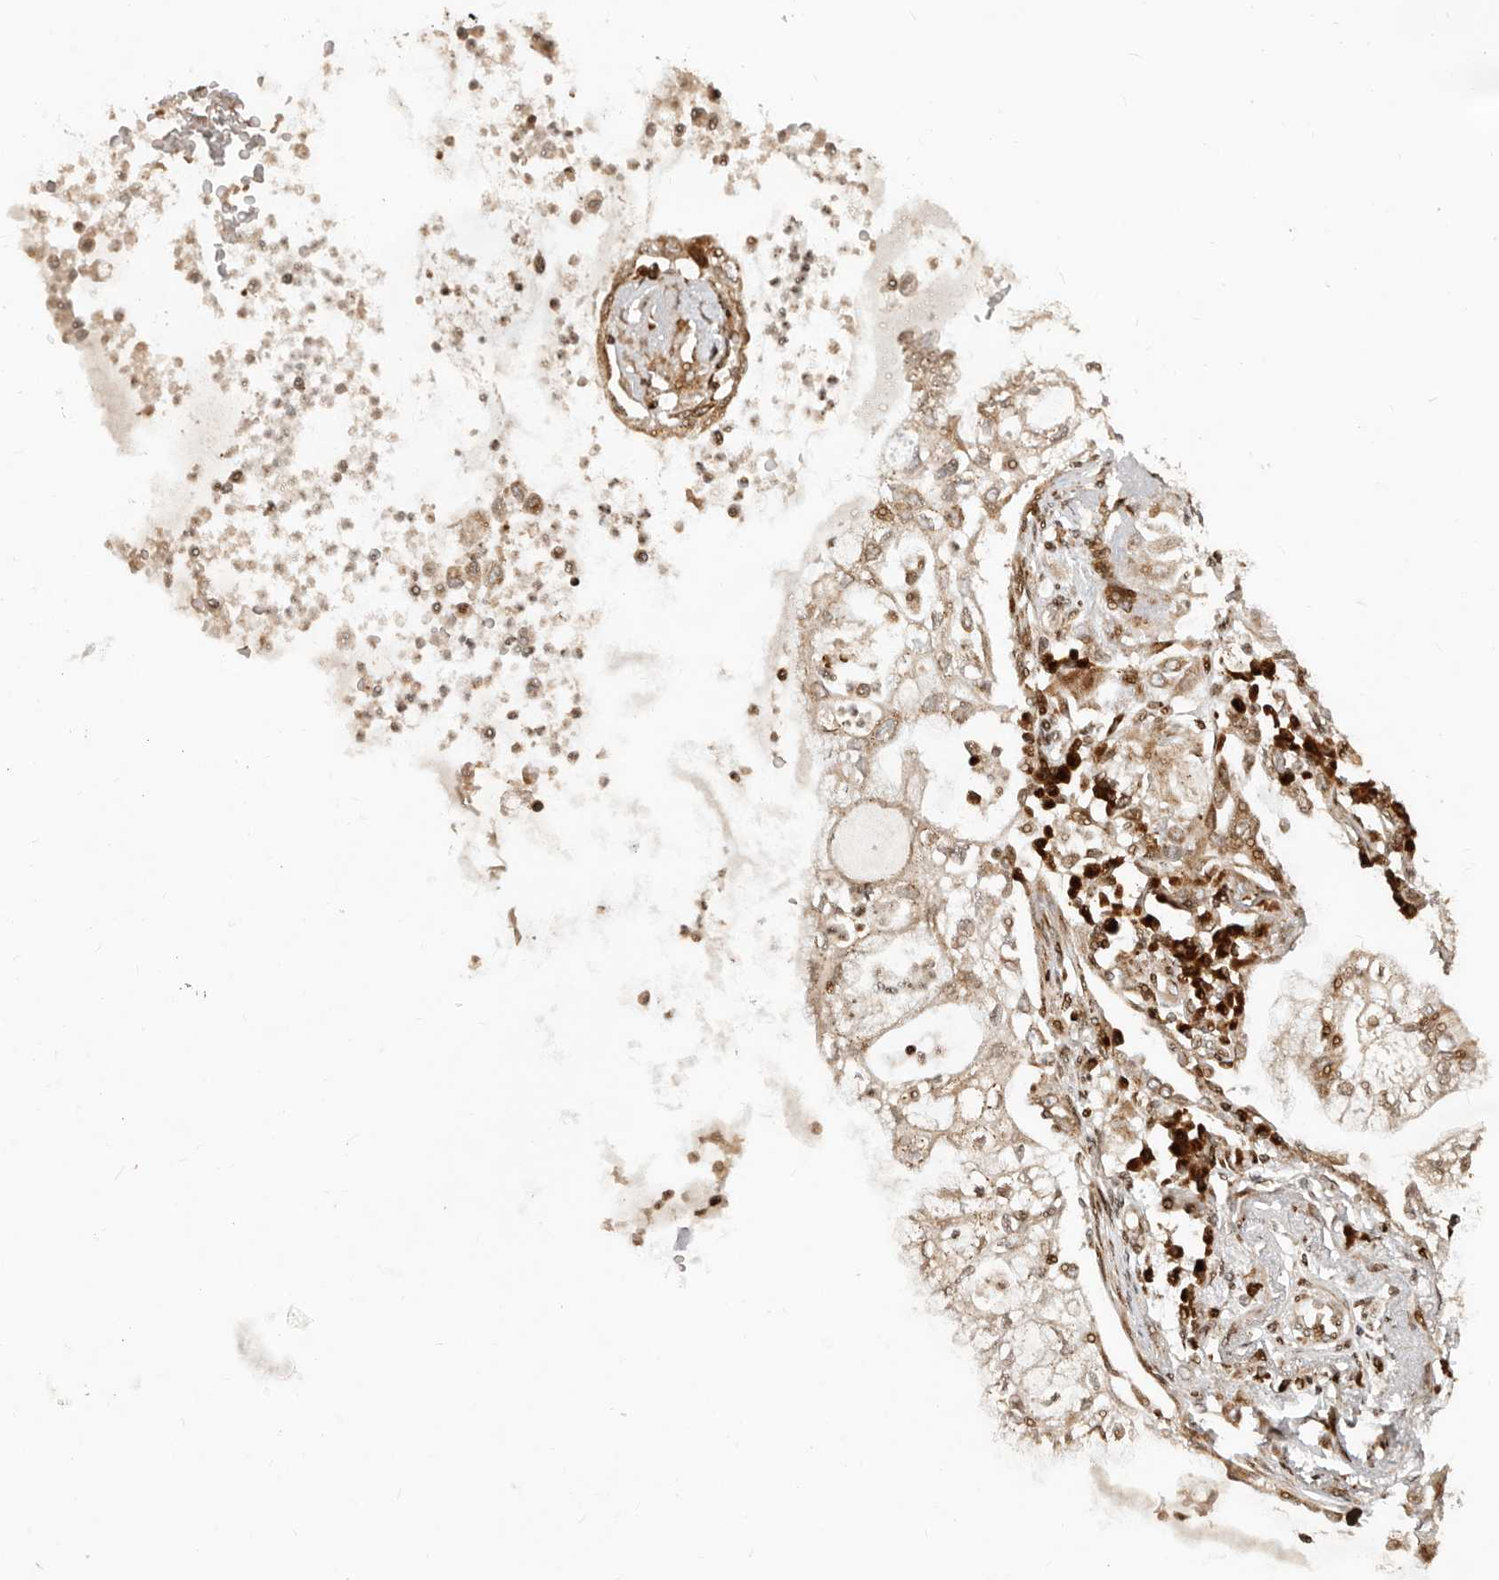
{"staining": {"intensity": "moderate", "quantity": ">75%", "location": "cytoplasmic/membranous,nuclear"}, "tissue": "lung cancer", "cell_type": "Tumor cells", "image_type": "cancer", "snomed": [{"axis": "morphology", "description": "Adenocarcinoma, NOS"}, {"axis": "topography", "description": "Lung"}], "caption": "A photomicrograph of lung adenocarcinoma stained for a protein exhibits moderate cytoplasmic/membranous and nuclear brown staining in tumor cells. Using DAB (3,3'-diaminobenzidine) (brown) and hematoxylin (blue) stains, captured at high magnification using brightfield microscopy.", "gene": "TRIM4", "patient": {"sex": "female", "age": 70}}